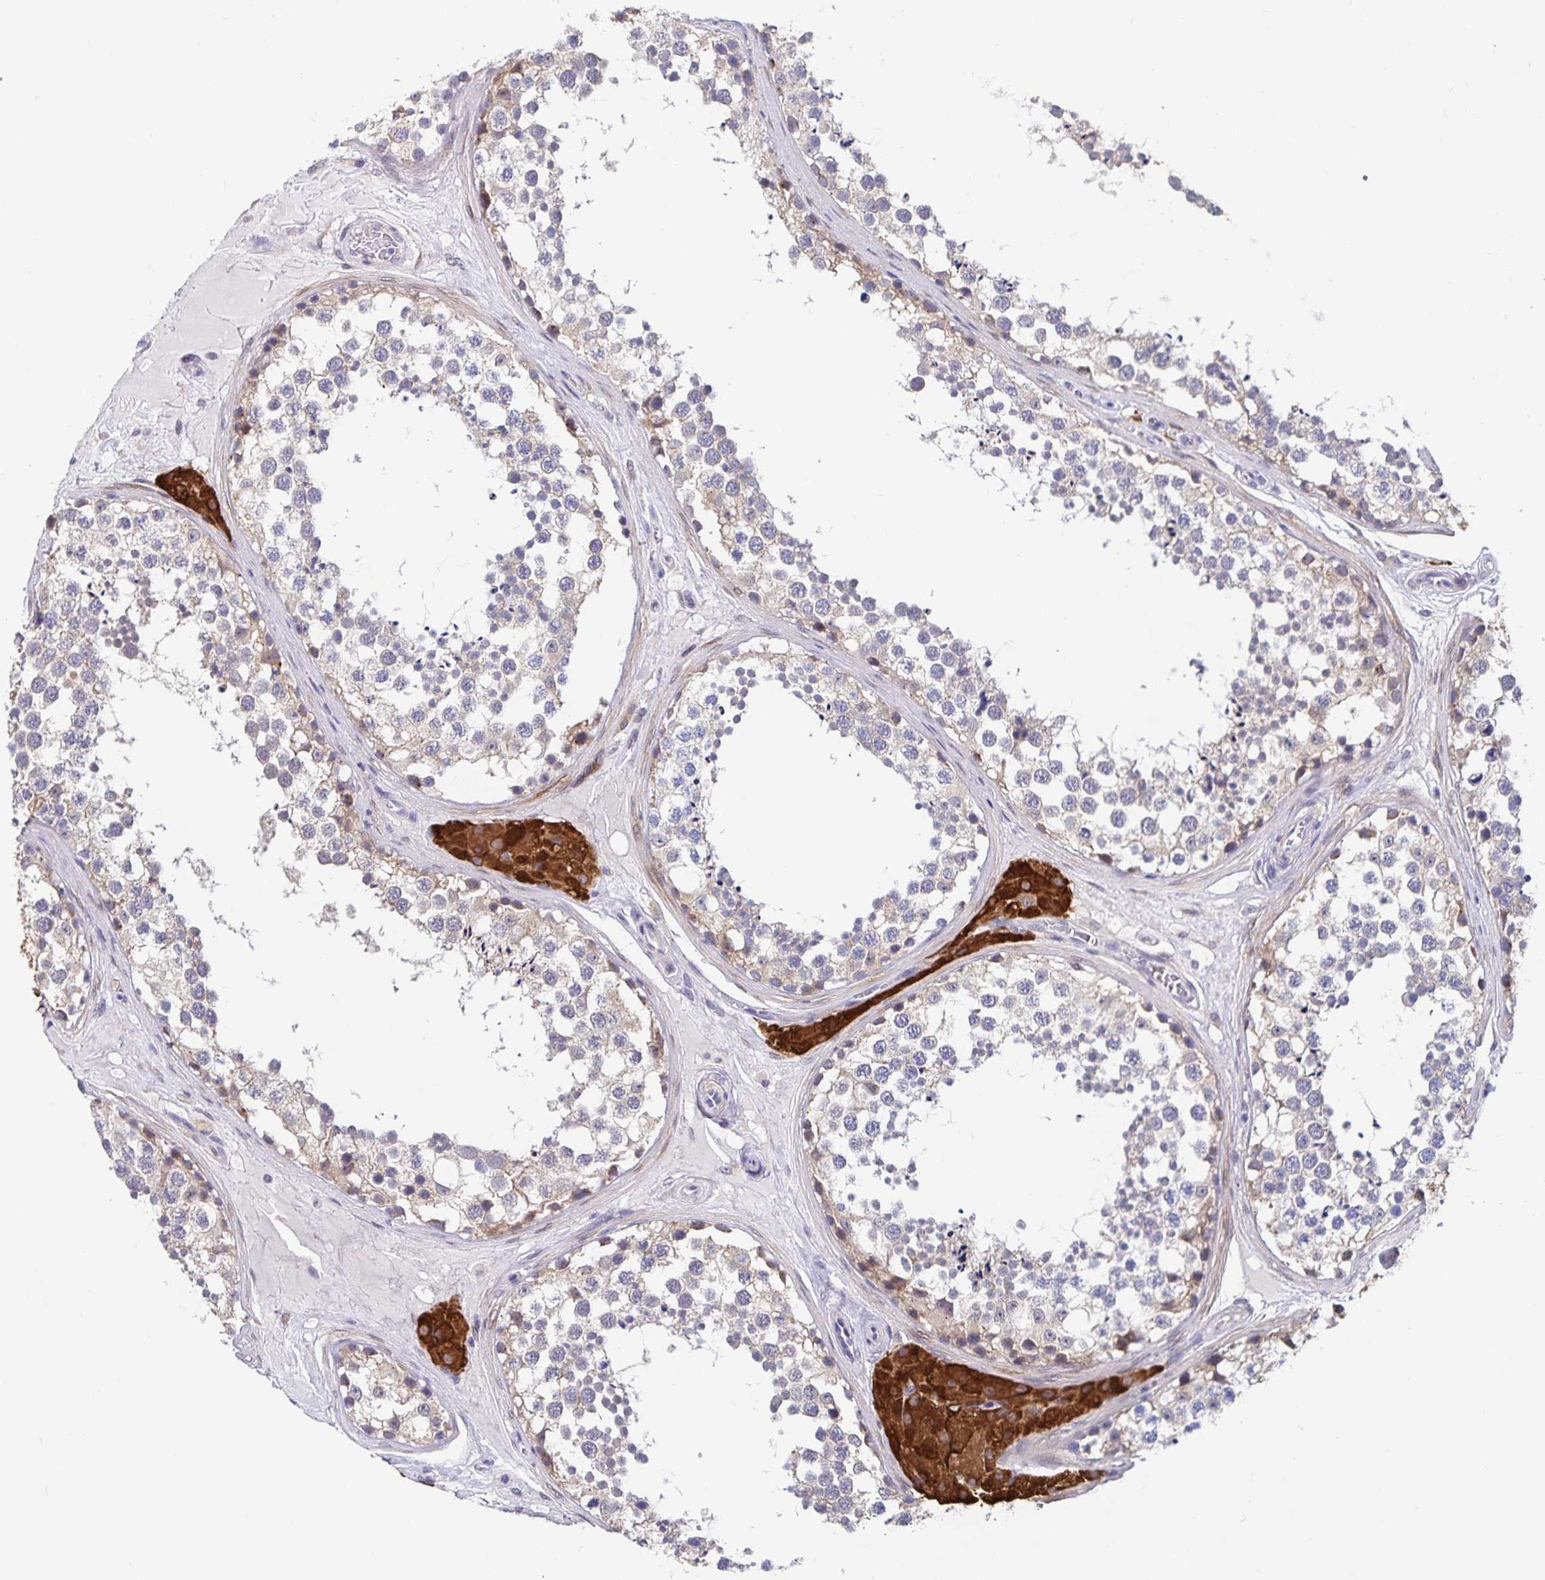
{"staining": {"intensity": "weak", "quantity": "25%-75%", "location": "cytoplasmic/membranous"}, "tissue": "testis", "cell_type": "Cells in seminiferous ducts", "image_type": "normal", "snomed": [{"axis": "morphology", "description": "Normal tissue, NOS"}, {"axis": "morphology", "description": "Seminoma, NOS"}, {"axis": "topography", "description": "Testis"}], "caption": "Protein staining of unremarkable testis exhibits weak cytoplasmic/membranous expression in about 25%-75% of cells in seminiferous ducts.", "gene": "ZIK1", "patient": {"sex": "male", "age": 65}}